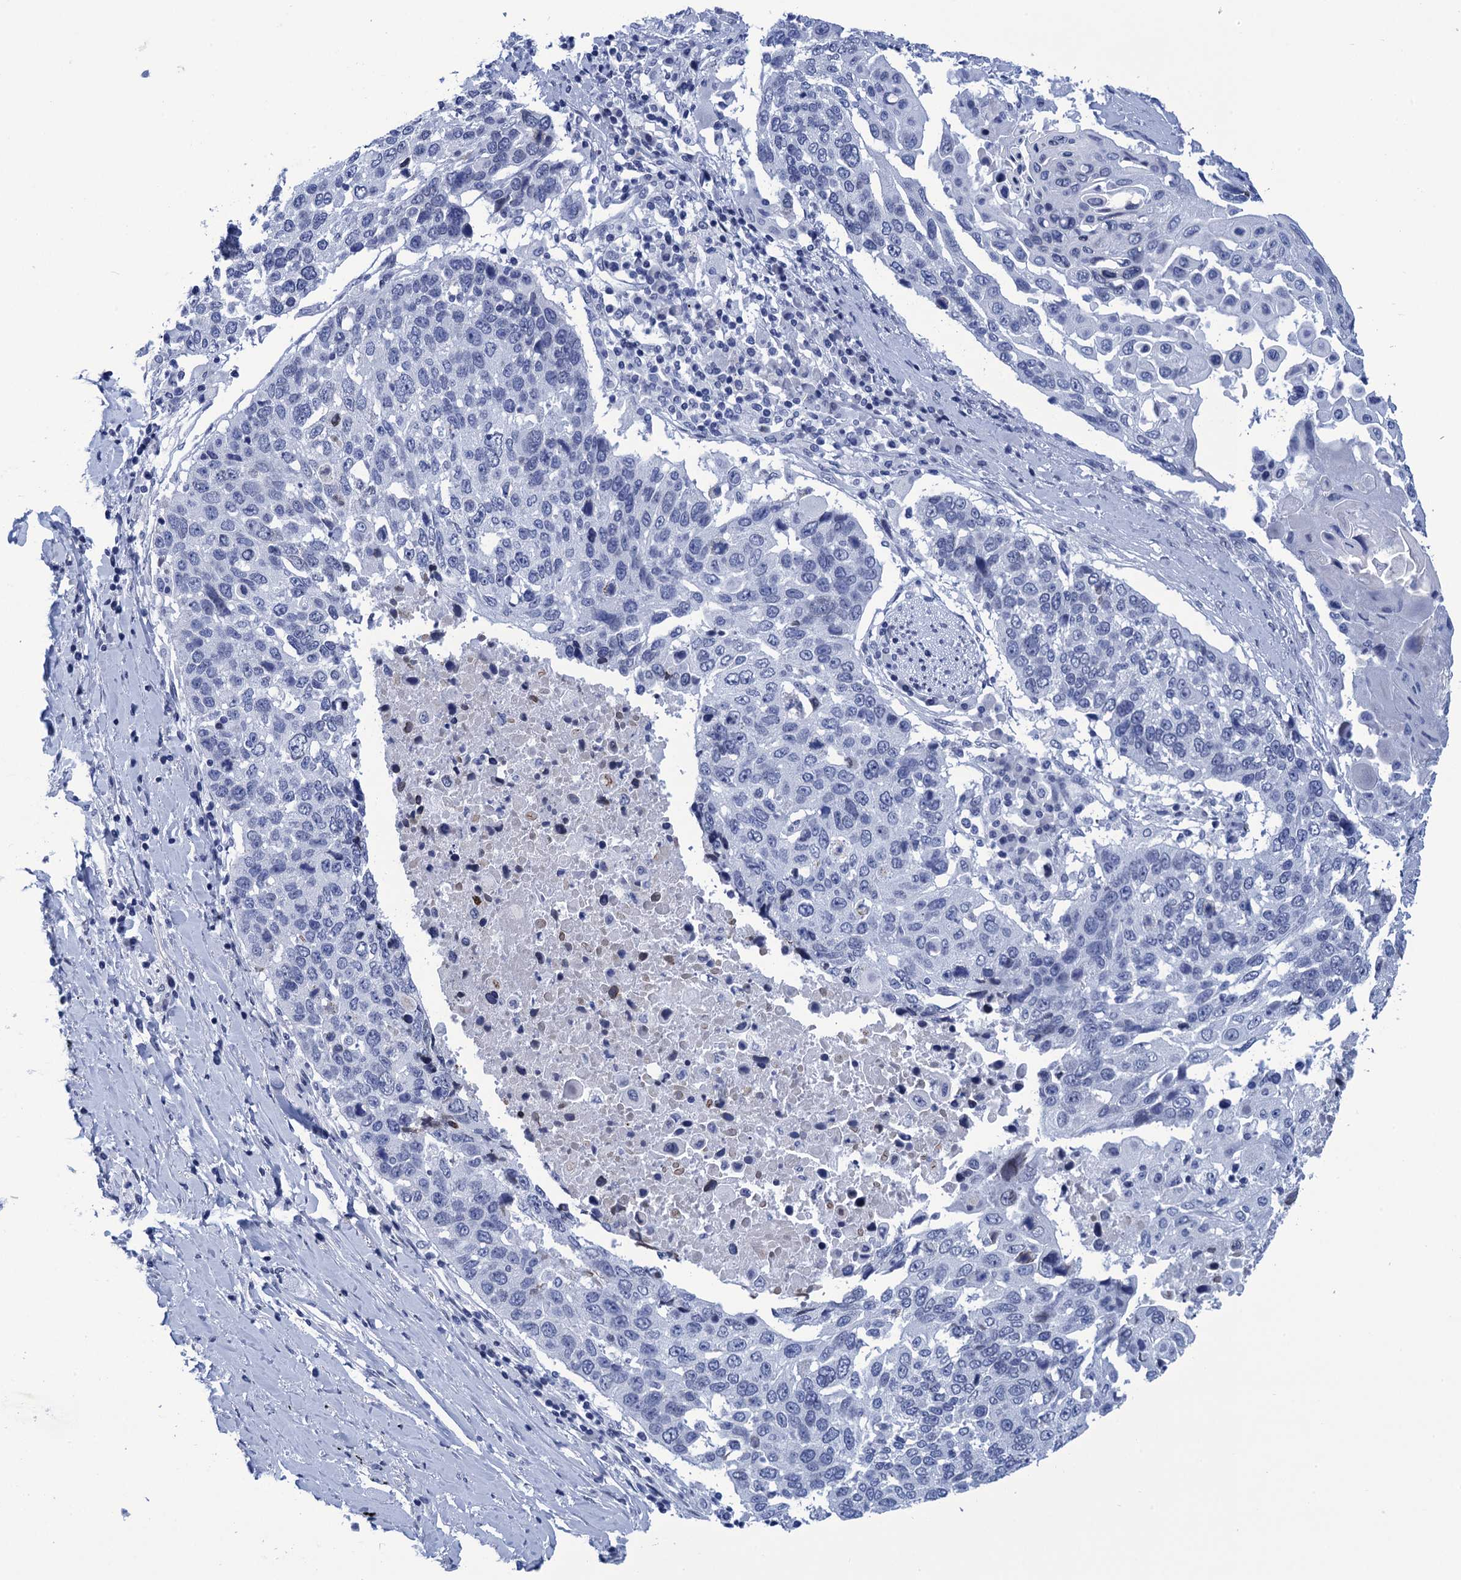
{"staining": {"intensity": "negative", "quantity": "none", "location": "none"}, "tissue": "lung cancer", "cell_type": "Tumor cells", "image_type": "cancer", "snomed": [{"axis": "morphology", "description": "Squamous cell carcinoma, NOS"}, {"axis": "topography", "description": "Lung"}], "caption": "Protein analysis of squamous cell carcinoma (lung) displays no significant expression in tumor cells. The staining is performed using DAB brown chromogen with nuclei counter-stained in using hematoxylin.", "gene": "METTL25", "patient": {"sex": "male", "age": 66}}